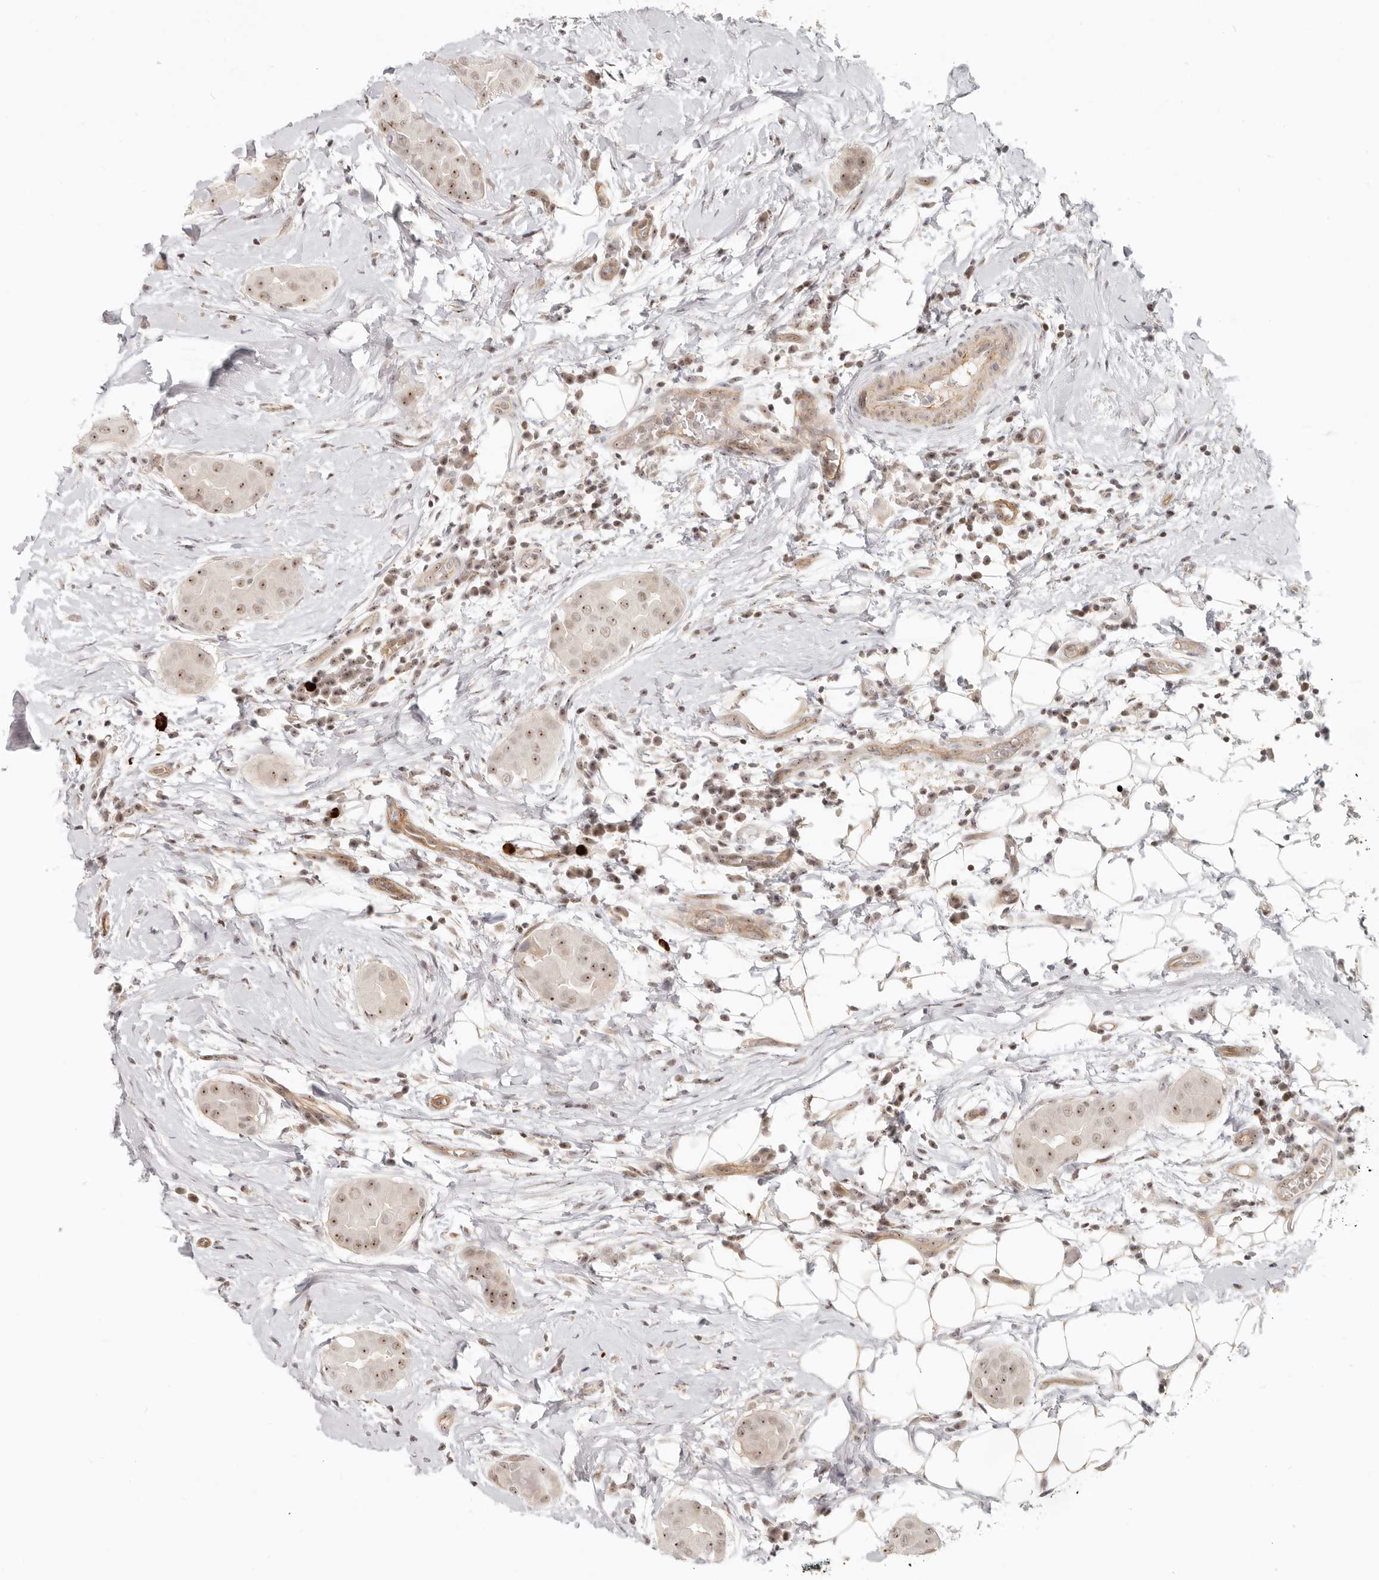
{"staining": {"intensity": "moderate", "quantity": ">75%", "location": "nuclear"}, "tissue": "thyroid cancer", "cell_type": "Tumor cells", "image_type": "cancer", "snomed": [{"axis": "morphology", "description": "Papillary adenocarcinoma, NOS"}, {"axis": "topography", "description": "Thyroid gland"}], "caption": "Immunohistochemistry of human papillary adenocarcinoma (thyroid) reveals medium levels of moderate nuclear positivity in approximately >75% of tumor cells.", "gene": "BAP1", "patient": {"sex": "male", "age": 33}}